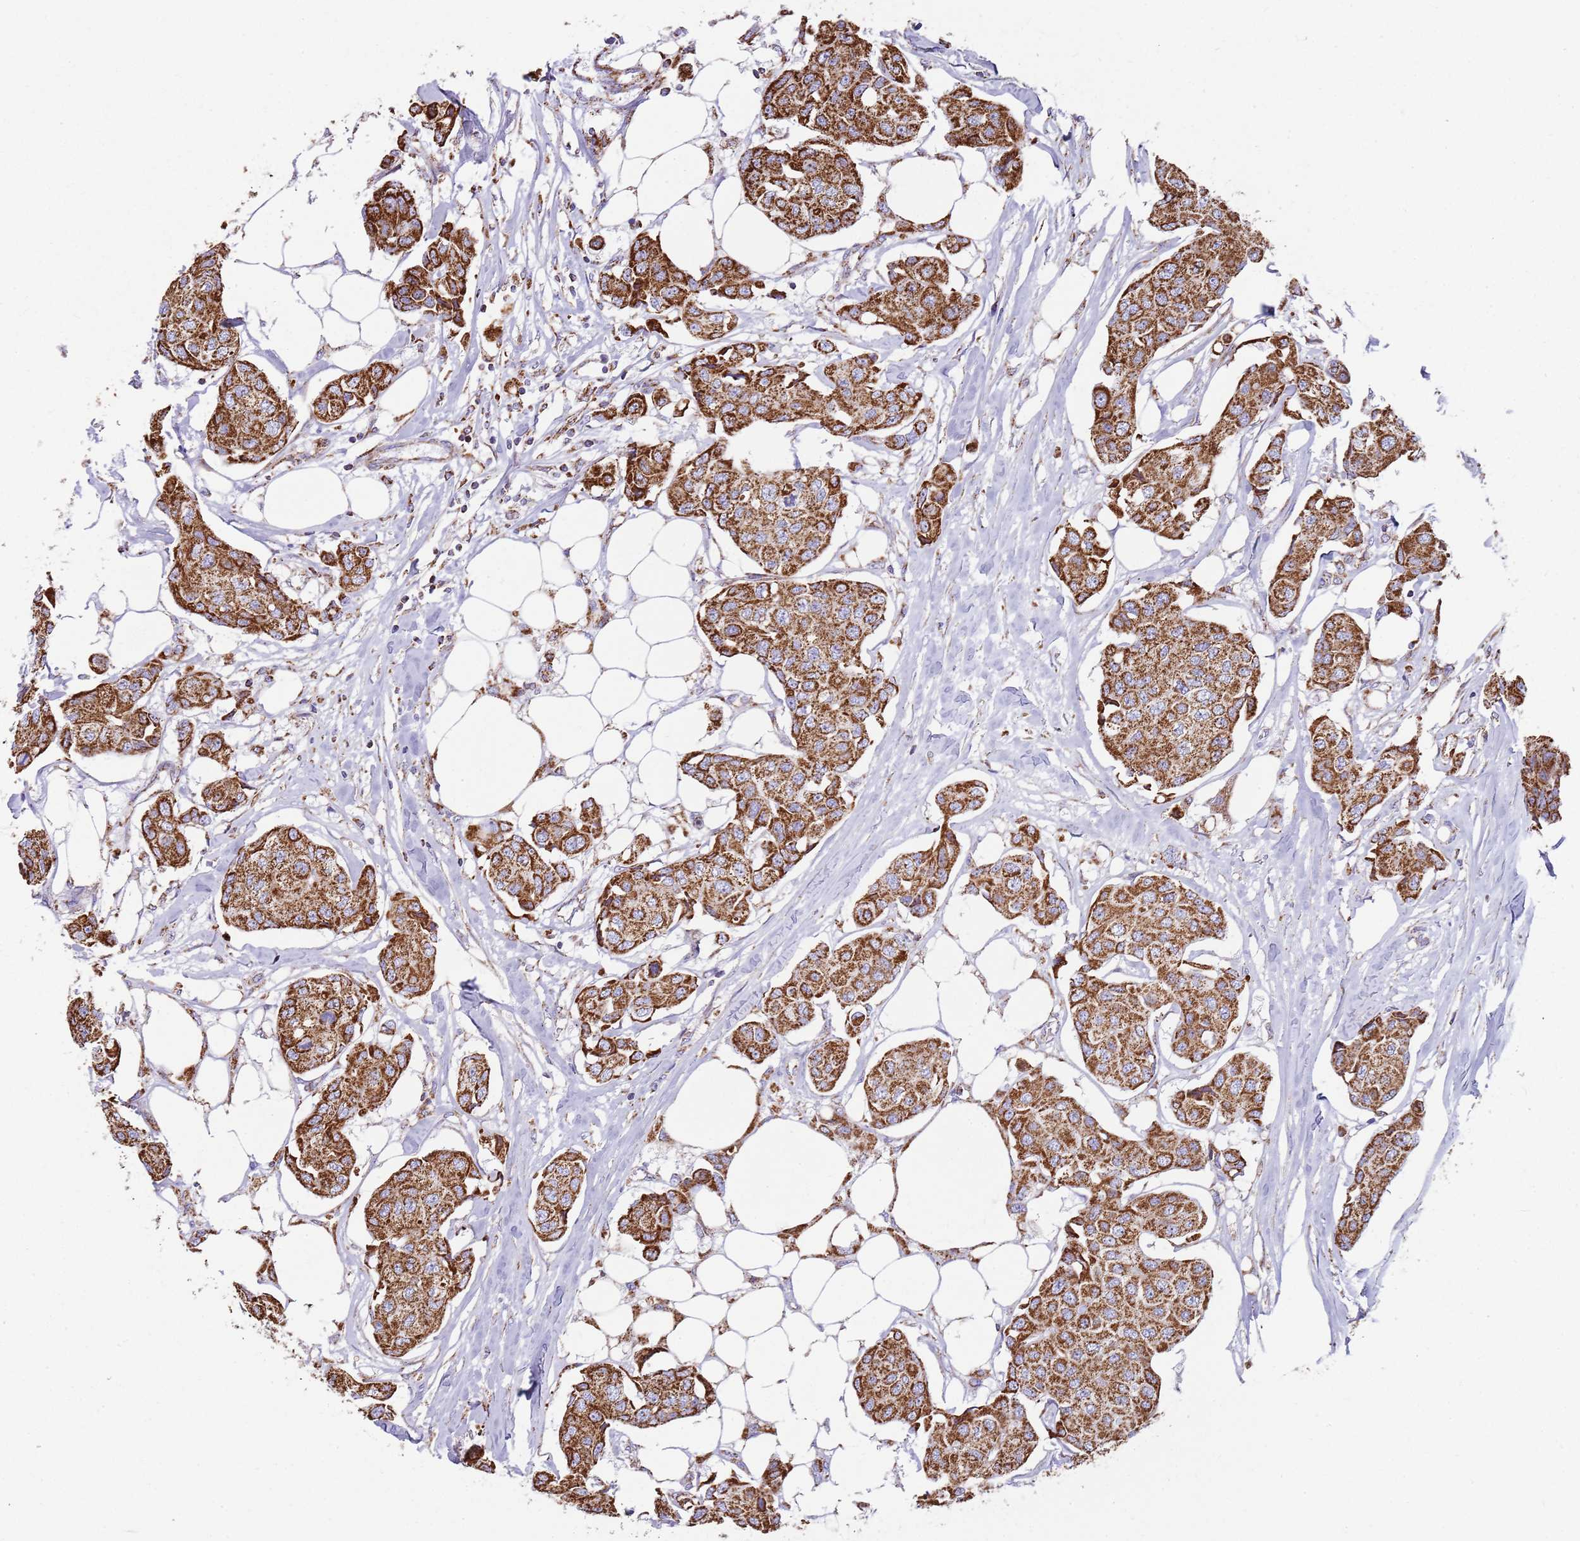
{"staining": {"intensity": "strong", "quantity": ">75%", "location": "cytoplasmic/membranous"}, "tissue": "breast cancer", "cell_type": "Tumor cells", "image_type": "cancer", "snomed": [{"axis": "morphology", "description": "Duct carcinoma"}, {"axis": "topography", "description": "Breast"}, {"axis": "topography", "description": "Lymph node"}], "caption": "This is an image of IHC staining of breast cancer (invasive ductal carcinoma), which shows strong expression in the cytoplasmic/membranous of tumor cells.", "gene": "TTLL1", "patient": {"sex": "female", "age": 80}}